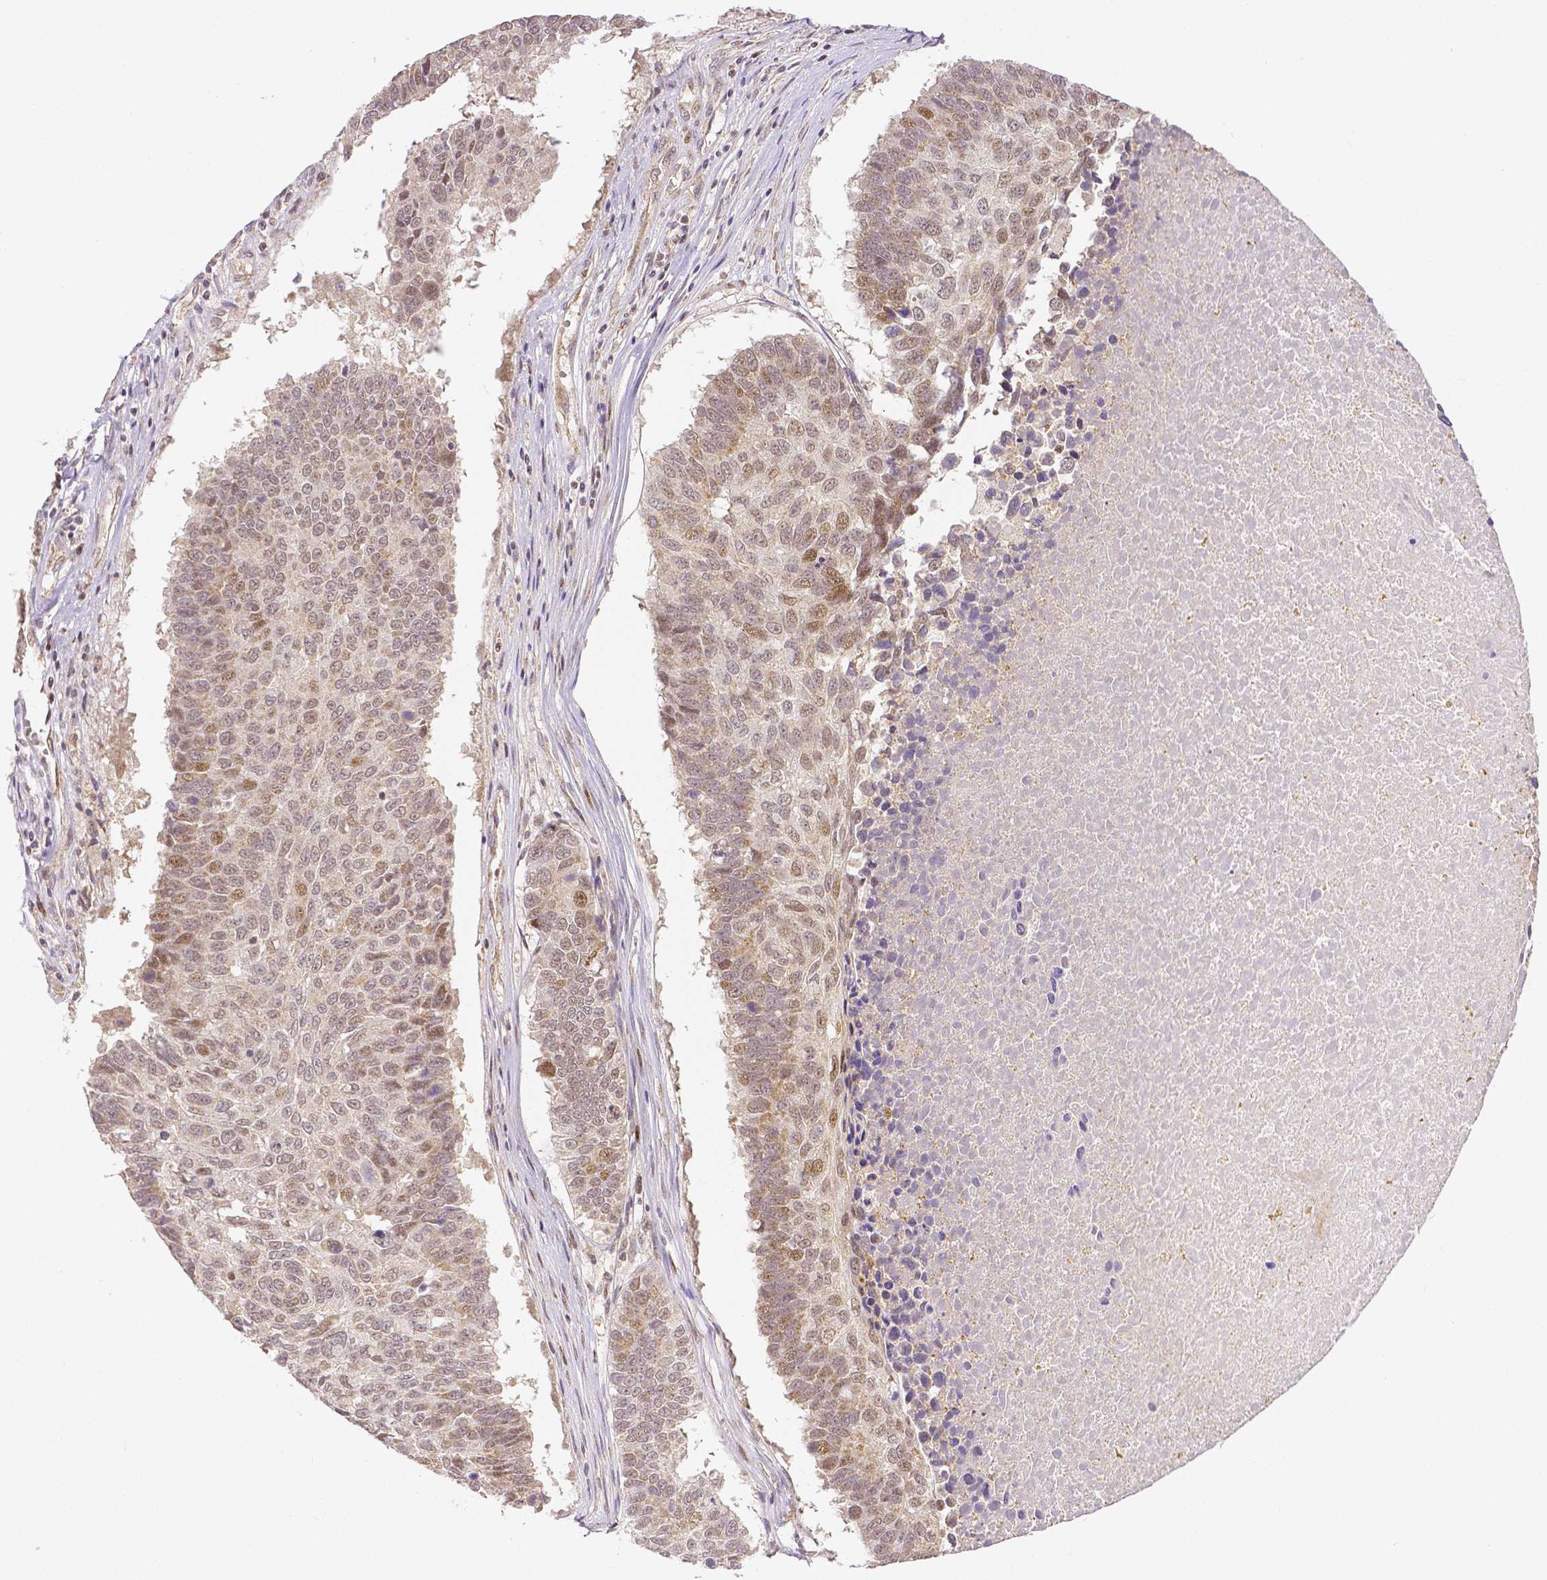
{"staining": {"intensity": "moderate", "quantity": "25%-75%", "location": "nuclear"}, "tissue": "lung cancer", "cell_type": "Tumor cells", "image_type": "cancer", "snomed": [{"axis": "morphology", "description": "Squamous cell carcinoma, NOS"}, {"axis": "topography", "description": "Lung"}], "caption": "The histopathology image shows staining of squamous cell carcinoma (lung), revealing moderate nuclear protein staining (brown color) within tumor cells. The staining was performed using DAB (3,3'-diaminobenzidine), with brown indicating positive protein expression. Nuclei are stained blue with hematoxylin.", "gene": "RHOT1", "patient": {"sex": "male", "age": 73}}